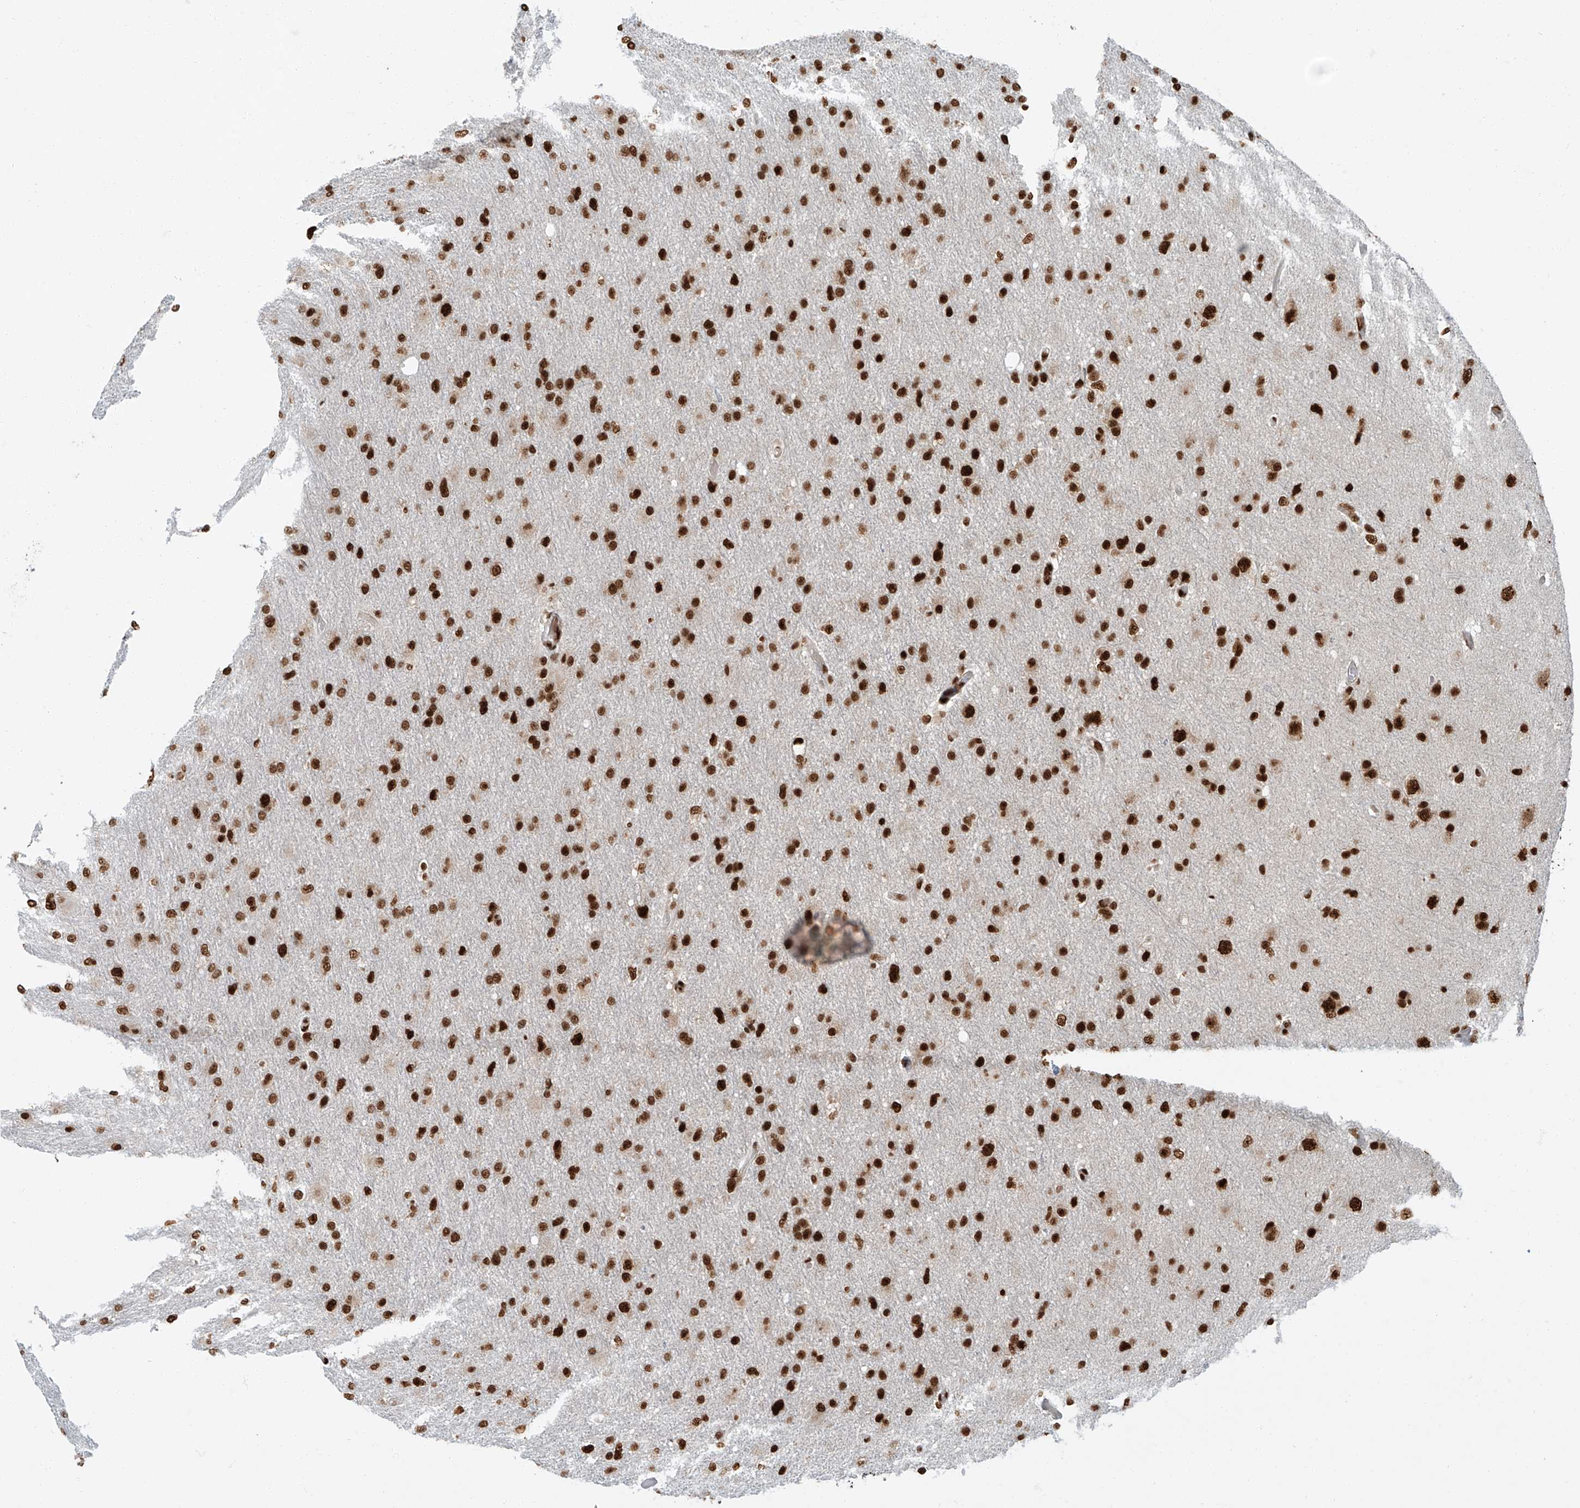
{"staining": {"intensity": "strong", "quantity": ">75%", "location": "nuclear"}, "tissue": "glioma", "cell_type": "Tumor cells", "image_type": "cancer", "snomed": [{"axis": "morphology", "description": "Glioma, malignant, High grade"}, {"axis": "topography", "description": "Cerebral cortex"}], "caption": "The immunohistochemical stain highlights strong nuclear staining in tumor cells of malignant high-grade glioma tissue. The staining was performed using DAB to visualize the protein expression in brown, while the nuclei were stained in blue with hematoxylin (Magnification: 20x).", "gene": "FAM193B", "patient": {"sex": "female", "age": 36}}